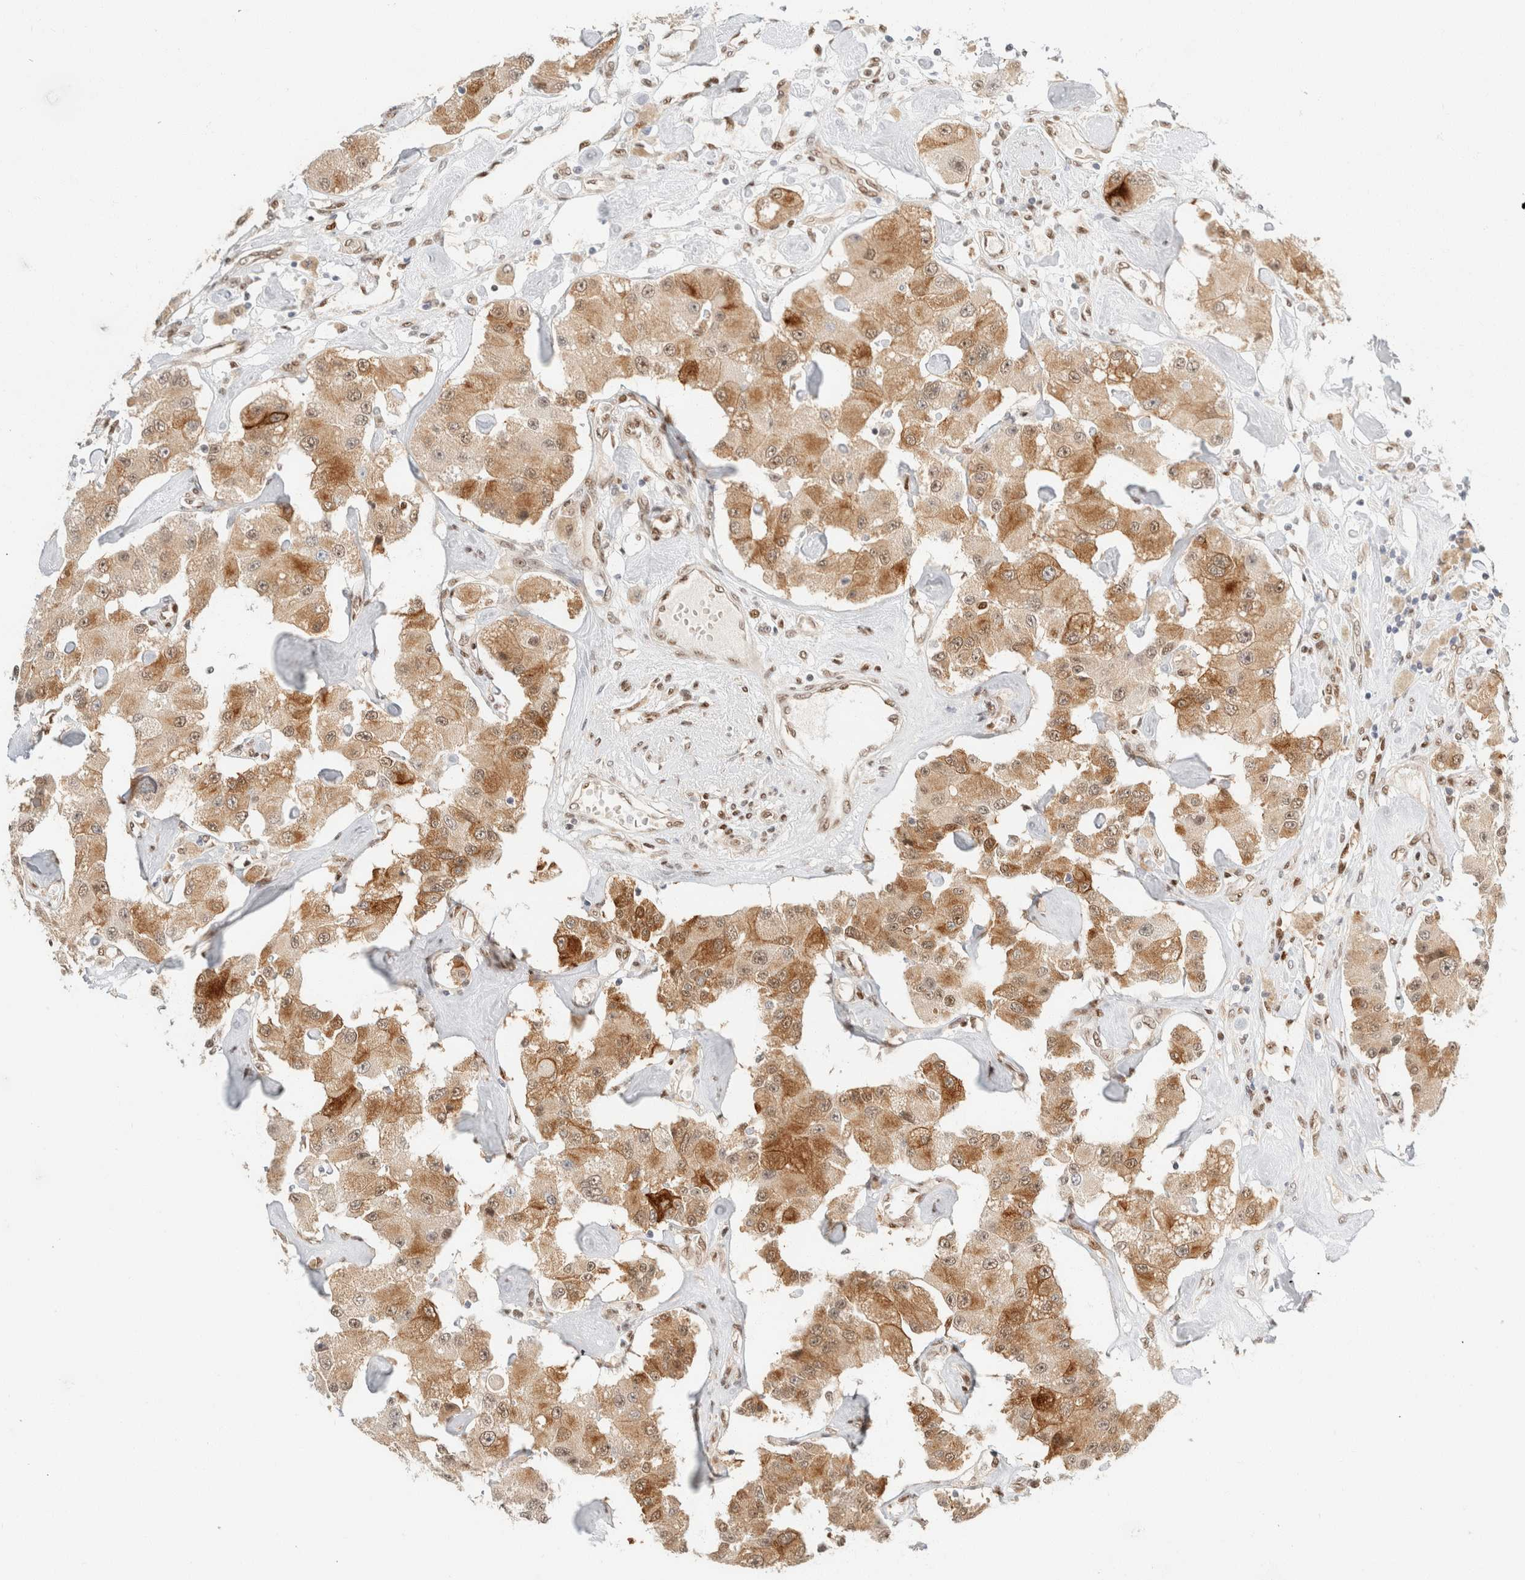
{"staining": {"intensity": "moderate", "quantity": ">75%", "location": "cytoplasmic/membranous,nuclear"}, "tissue": "carcinoid", "cell_type": "Tumor cells", "image_type": "cancer", "snomed": [{"axis": "morphology", "description": "Carcinoid, malignant, NOS"}, {"axis": "topography", "description": "Pancreas"}], "caption": "Immunohistochemistry (DAB) staining of carcinoid (malignant) displays moderate cytoplasmic/membranous and nuclear protein positivity in approximately >75% of tumor cells.", "gene": "ZNF768", "patient": {"sex": "male", "age": 41}}